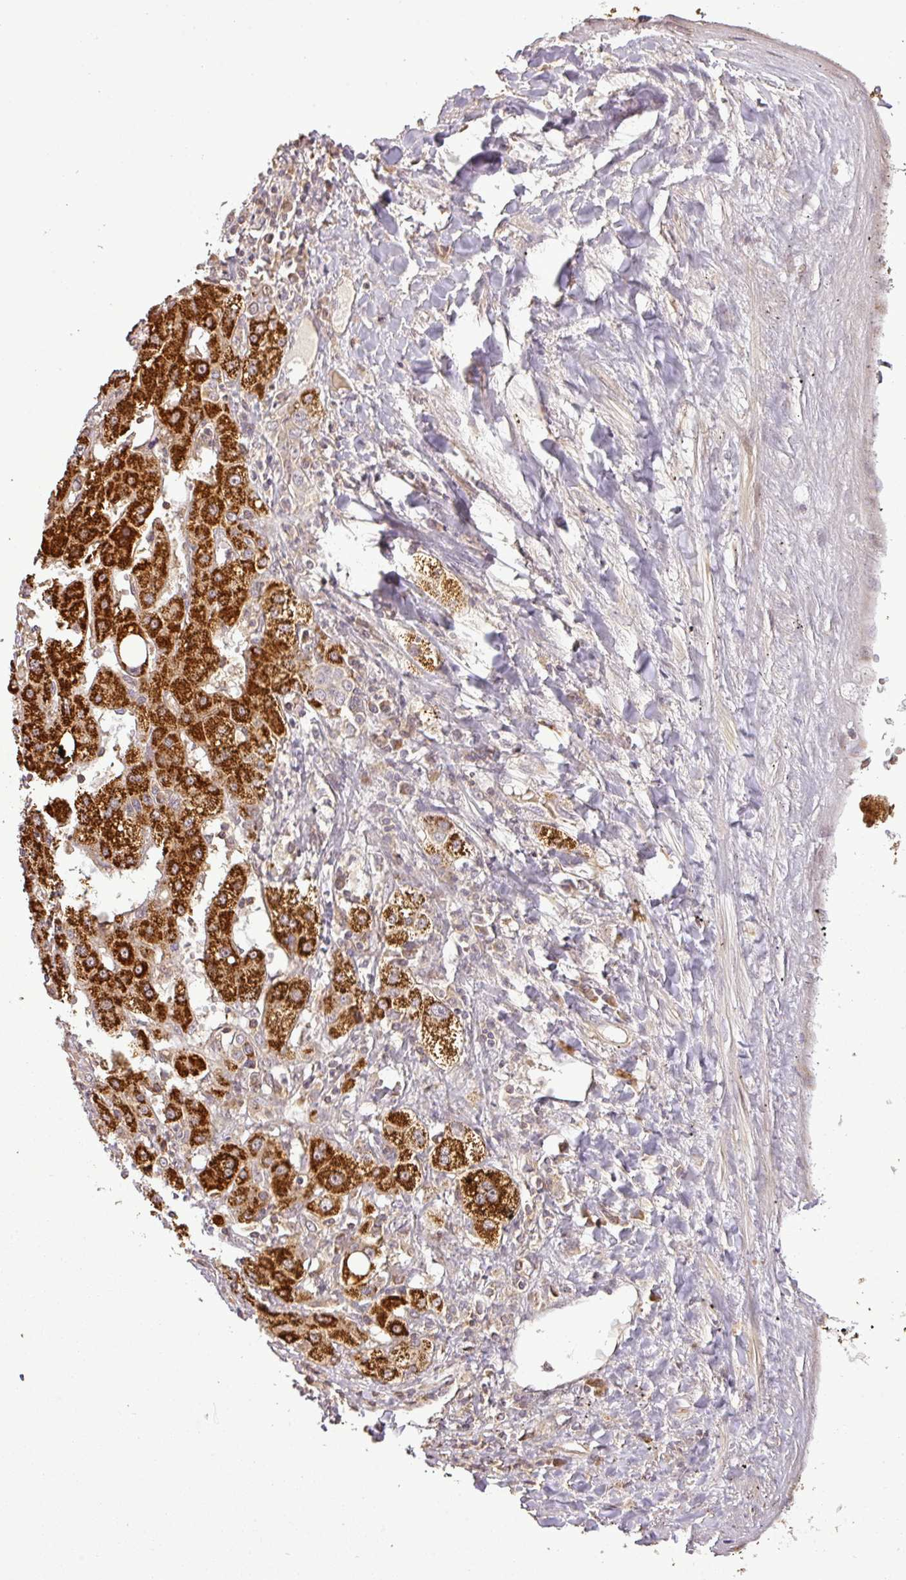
{"staining": {"intensity": "strong", "quantity": ">75%", "location": "cytoplasmic/membranous"}, "tissue": "liver cancer", "cell_type": "Tumor cells", "image_type": "cancer", "snomed": [{"axis": "morphology", "description": "Carcinoma, Hepatocellular, NOS"}, {"axis": "topography", "description": "Liver"}], "caption": "High-power microscopy captured an immunohistochemistry micrograph of liver hepatocellular carcinoma, revealing strong cytoplasmic/membranous expression in approximately >75% of tumor cells.", "gene": "FAIM", "patient": {"sex": "male", "age": 72}}